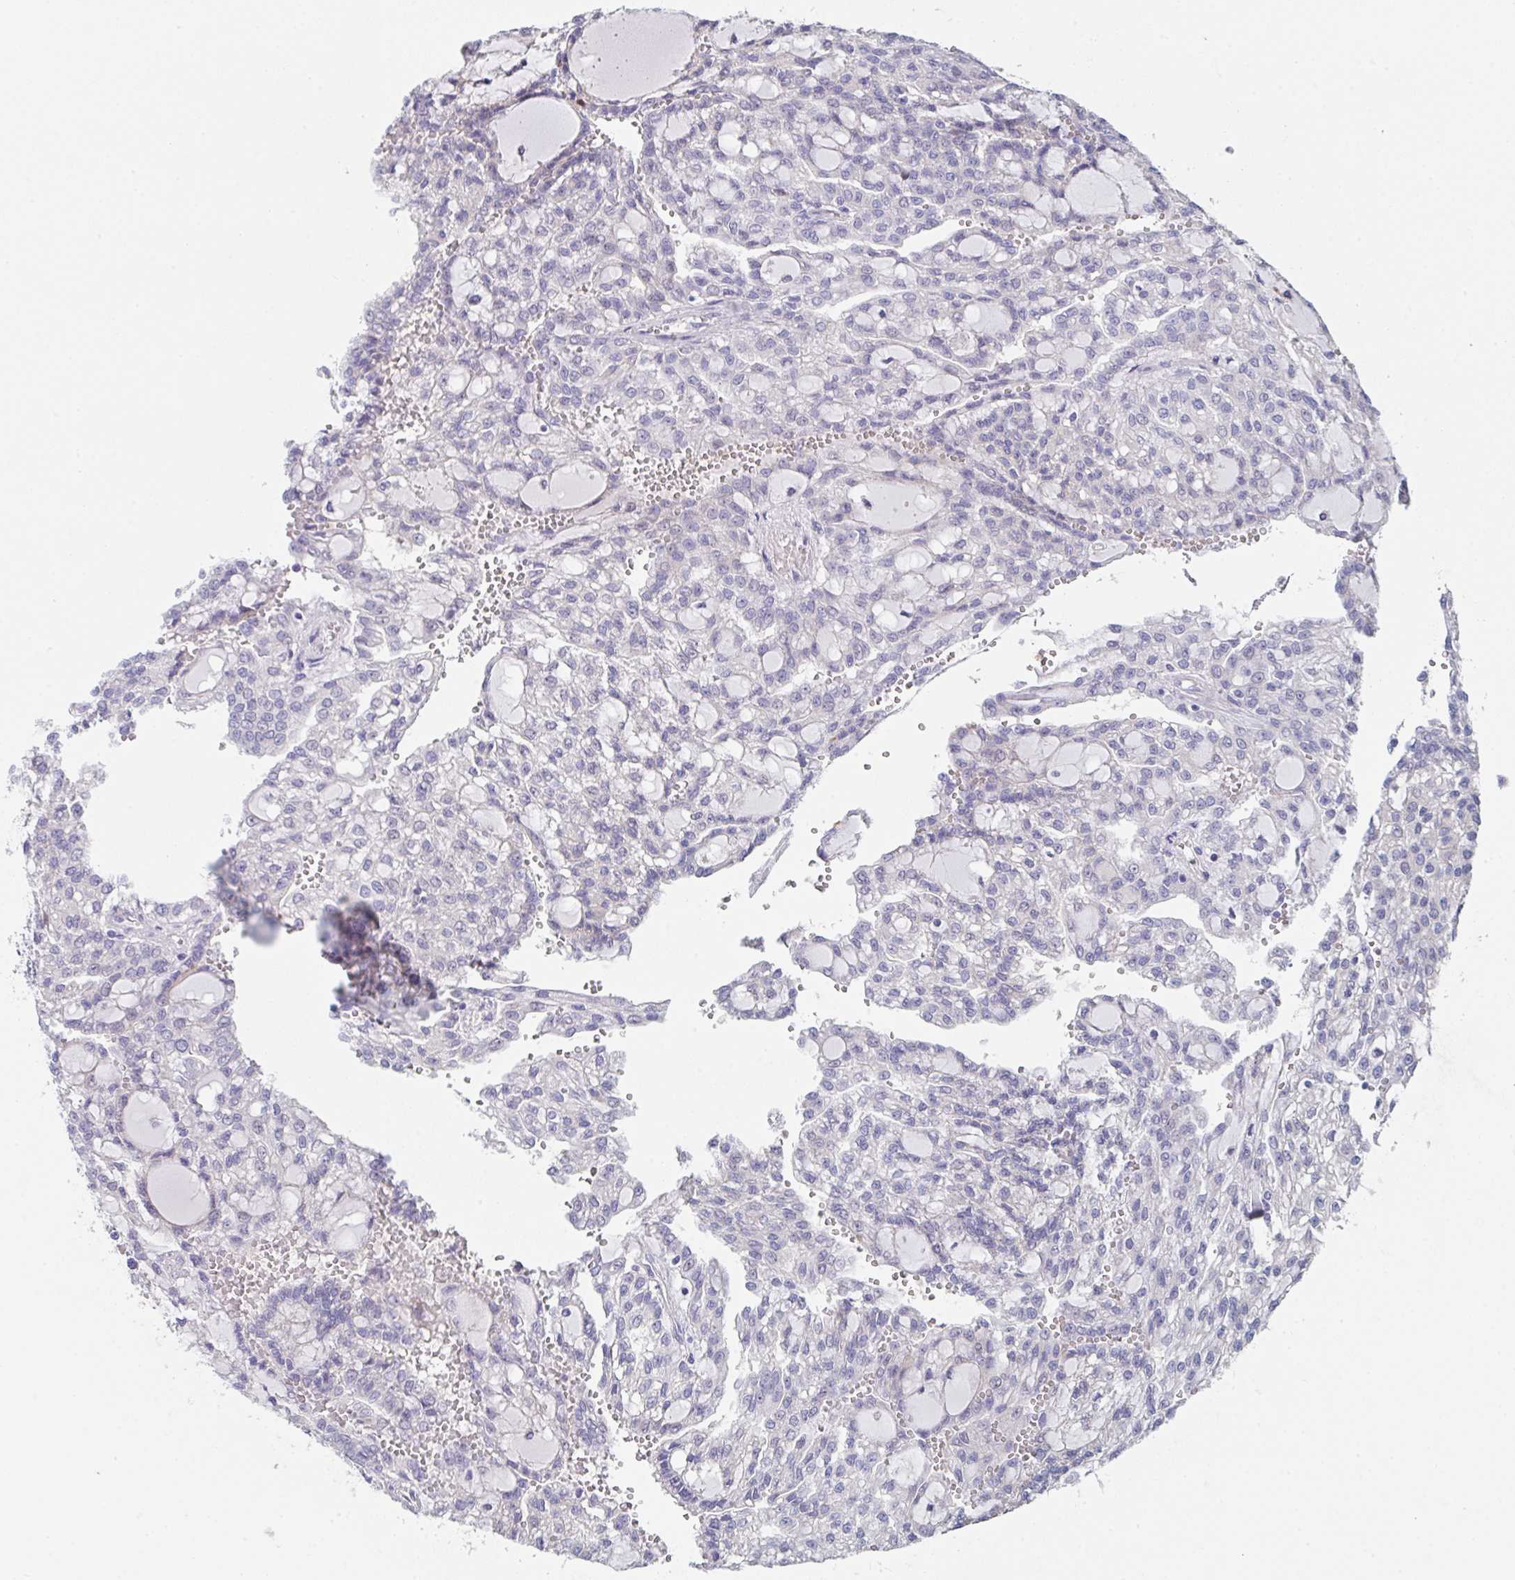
{"staining": {"intensity": "negative", "quantity": "none", "location": "none"}, "tissue": "renal cancer", "cell_type": "Tumor cells", "image_type": "cancer", "snomed": [{"axis": "morphology", "description": "Adenocarcinoma, NOS"}, {"axis": "topography", "description": "Kidney"}], "caption": "DAB immunohistochemical staining of human renal adenocarcinoma reveals no significant expression in tumor cells. (Immunohistochemistry (ihc), brightfield microscopy, high magnification).", "gene": "FBXO47", "patient": {"sex": "male", "age": 63}}